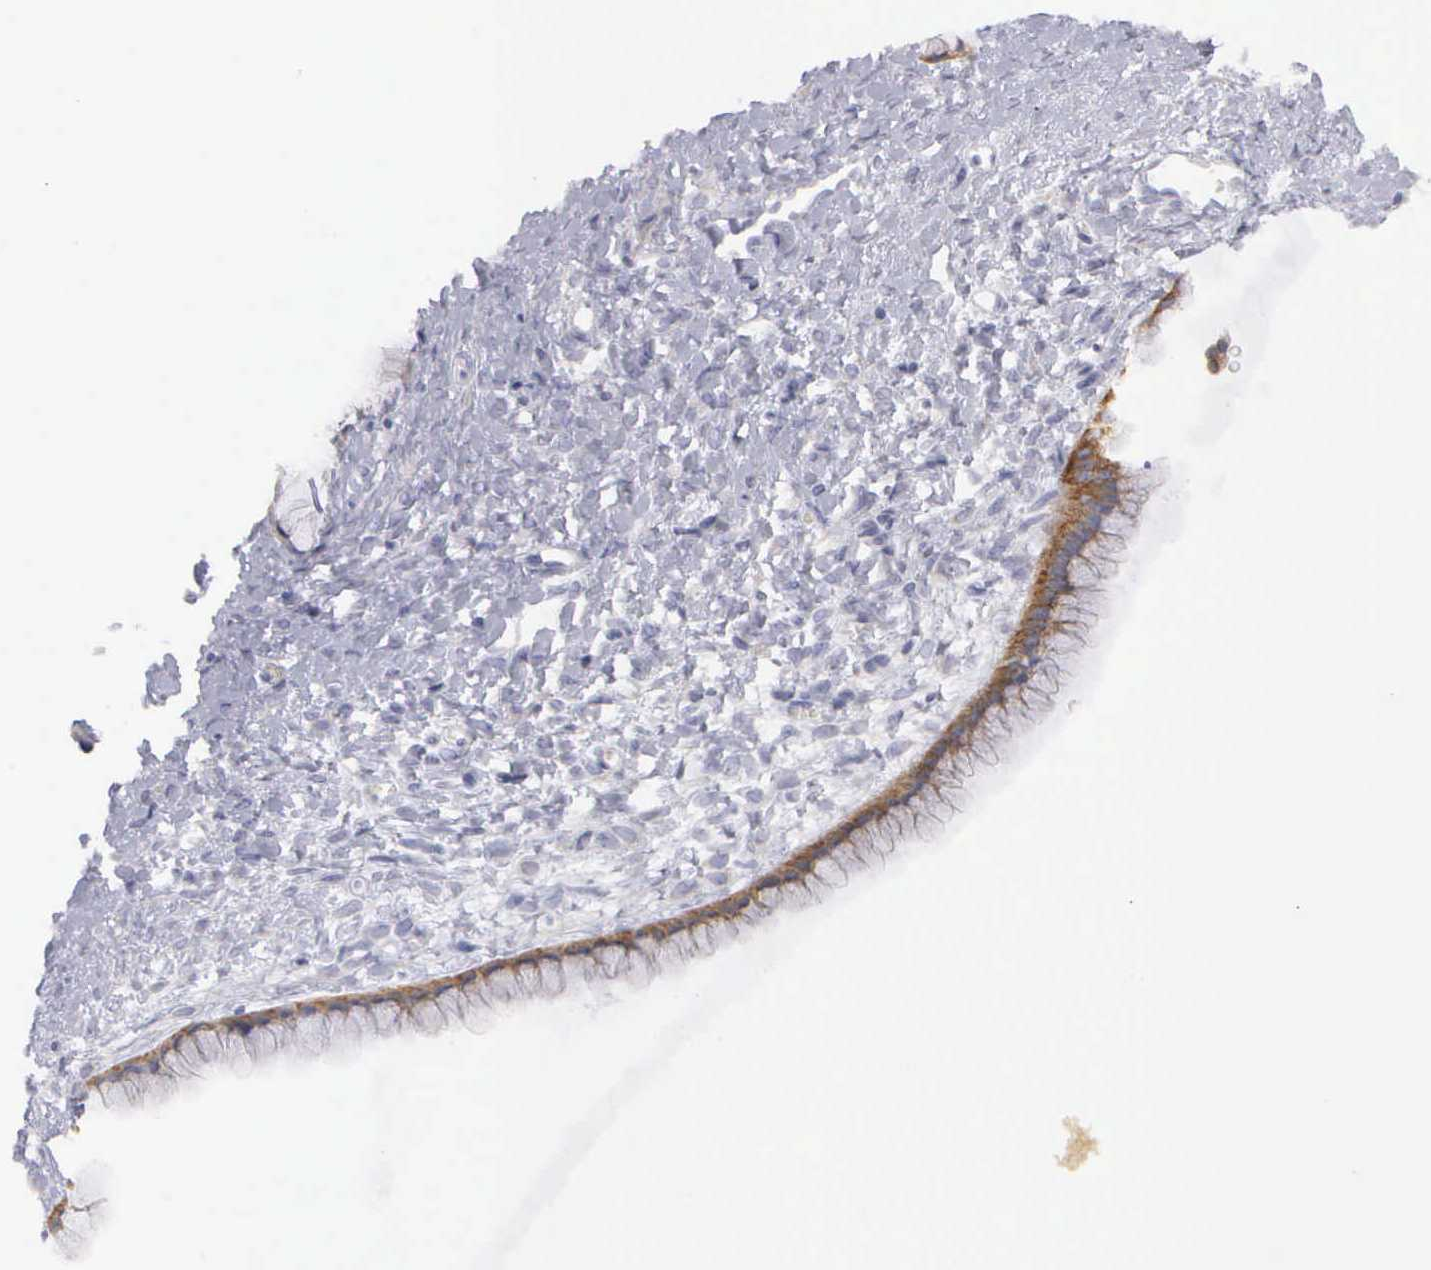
{"staining": {"intensity": "moderate", "quantity": ">75%", "location": "cytoplasmic/membranous"}, "tissue": "ovarian cancer", "cell_type": "Tumor cells", "image_type": "cancer", "snomed": [{"axis": "morphology", "description": "Cystadenocarcinoma, mucinous, NOS"}, {"axis": "topography", "description": "Ovary"}], "caption": "A high-resolution micrograph shows IHC staining of ovarian cancer (mucinous cystadenocarcinoma), which exhibits moderate cytoplasmic/membranous expression in about >75% of tumor cells. The staining was performed using DAB (3,3'-diaminobenzidine), with brown indicating positive protein expression. Nuclei are stained blue with hematoxylin.", "gene": "CEP170B", "patient": {"sex": "female", "age": 25}}